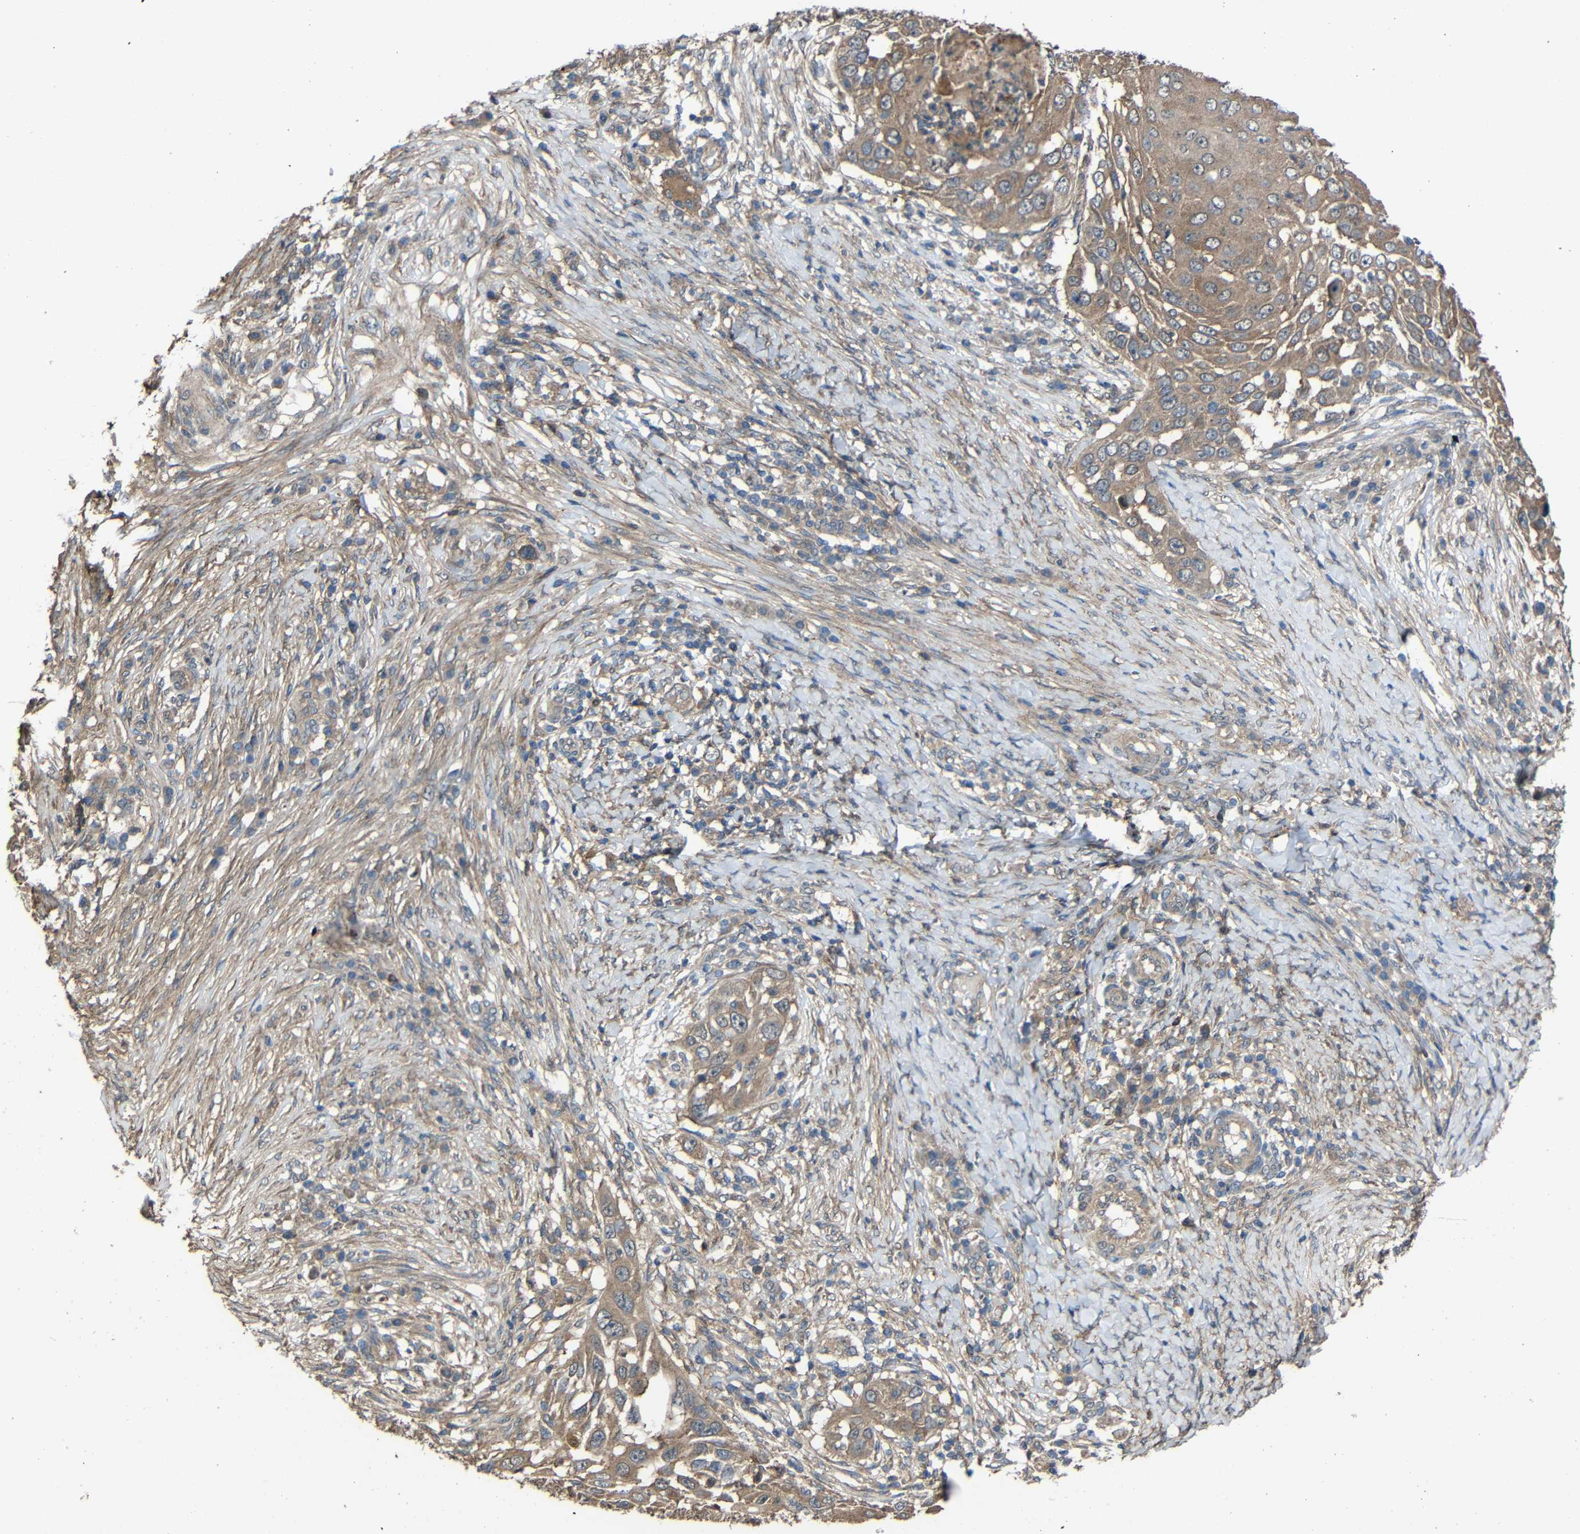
{"staining": {"intensity": "moderate", "quantity": ">75%", "location": "cytoplasmic/membranous"}, "tissue": "skin cancer", "cell_type": "Tumor cells", "image_type": "cancer", "snomed": [{"axis": "morphology", "description": "Squamous cell carcinoma, NOS"}, {"axis": "topography", "description": "Skin"}], "caption": "Squamous cell carcinoma (skin) stained with IHC displays moderate cytoplasmic/membranous expression in approximately >75% of tumor cells. The staining is performed using DAB brown chromogen to label protein expression. The nuclei are counter-stained blue using hematoxylin.", "gene": "CHST9", "patient": {"sex": "female", "age": 44}}